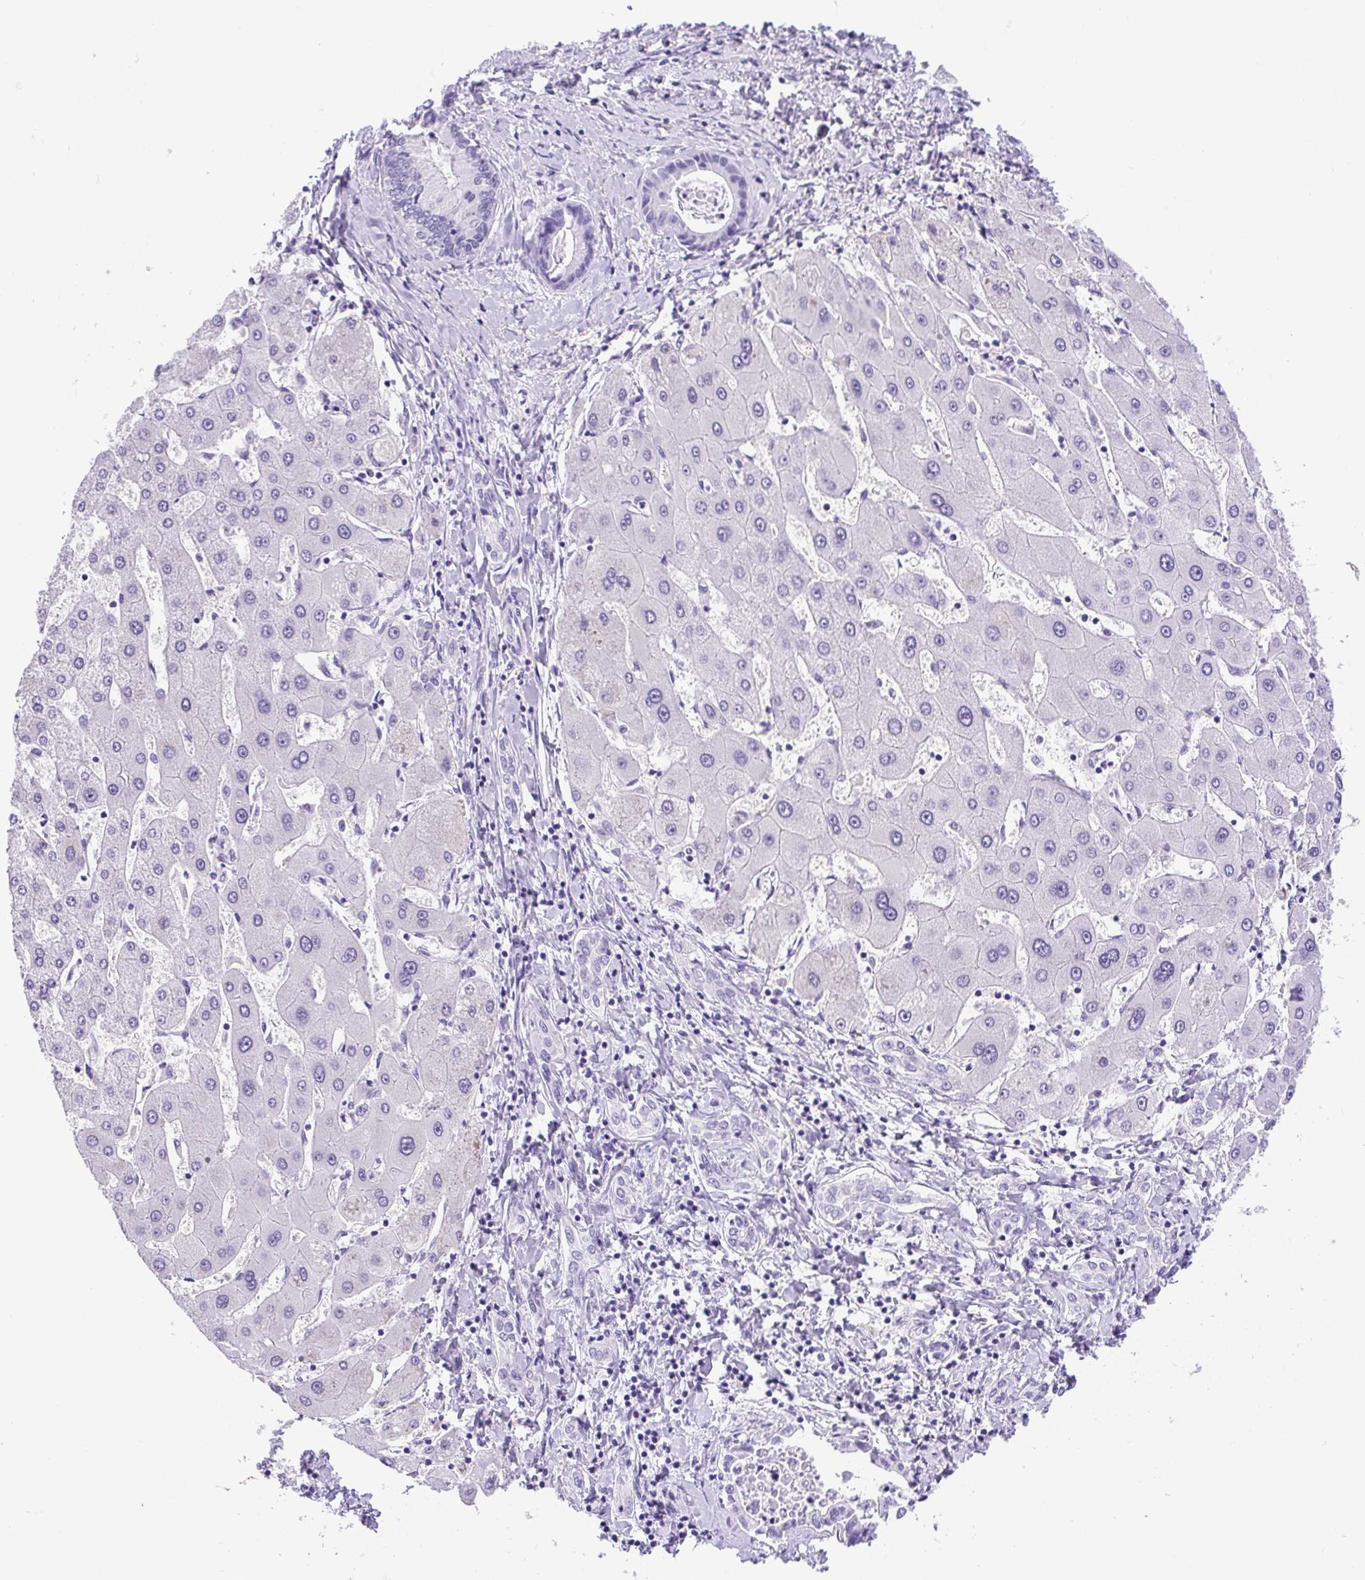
{"staining": {"intensity": "negative", "quantity": "none", "location": "none"}, "tissue": "liver cancer", "cell_type": "Tumor cells", "image_type": "cancer", "snomed": [{"axis": "morphology", "description": "Cholangiocarcinoma"}, {"axis": "topography", "description": "Liver"}], "caption": "IHC of liver cholangiocarcinoma demonstrates no positivity in tumor cells. (Stains: DAB IHC with hematoxylin counter stain, Microscopy: brightfield microscopy at high magnification).", "gene": "CDSN", "patient": {"sex": "male", "age": 66}}